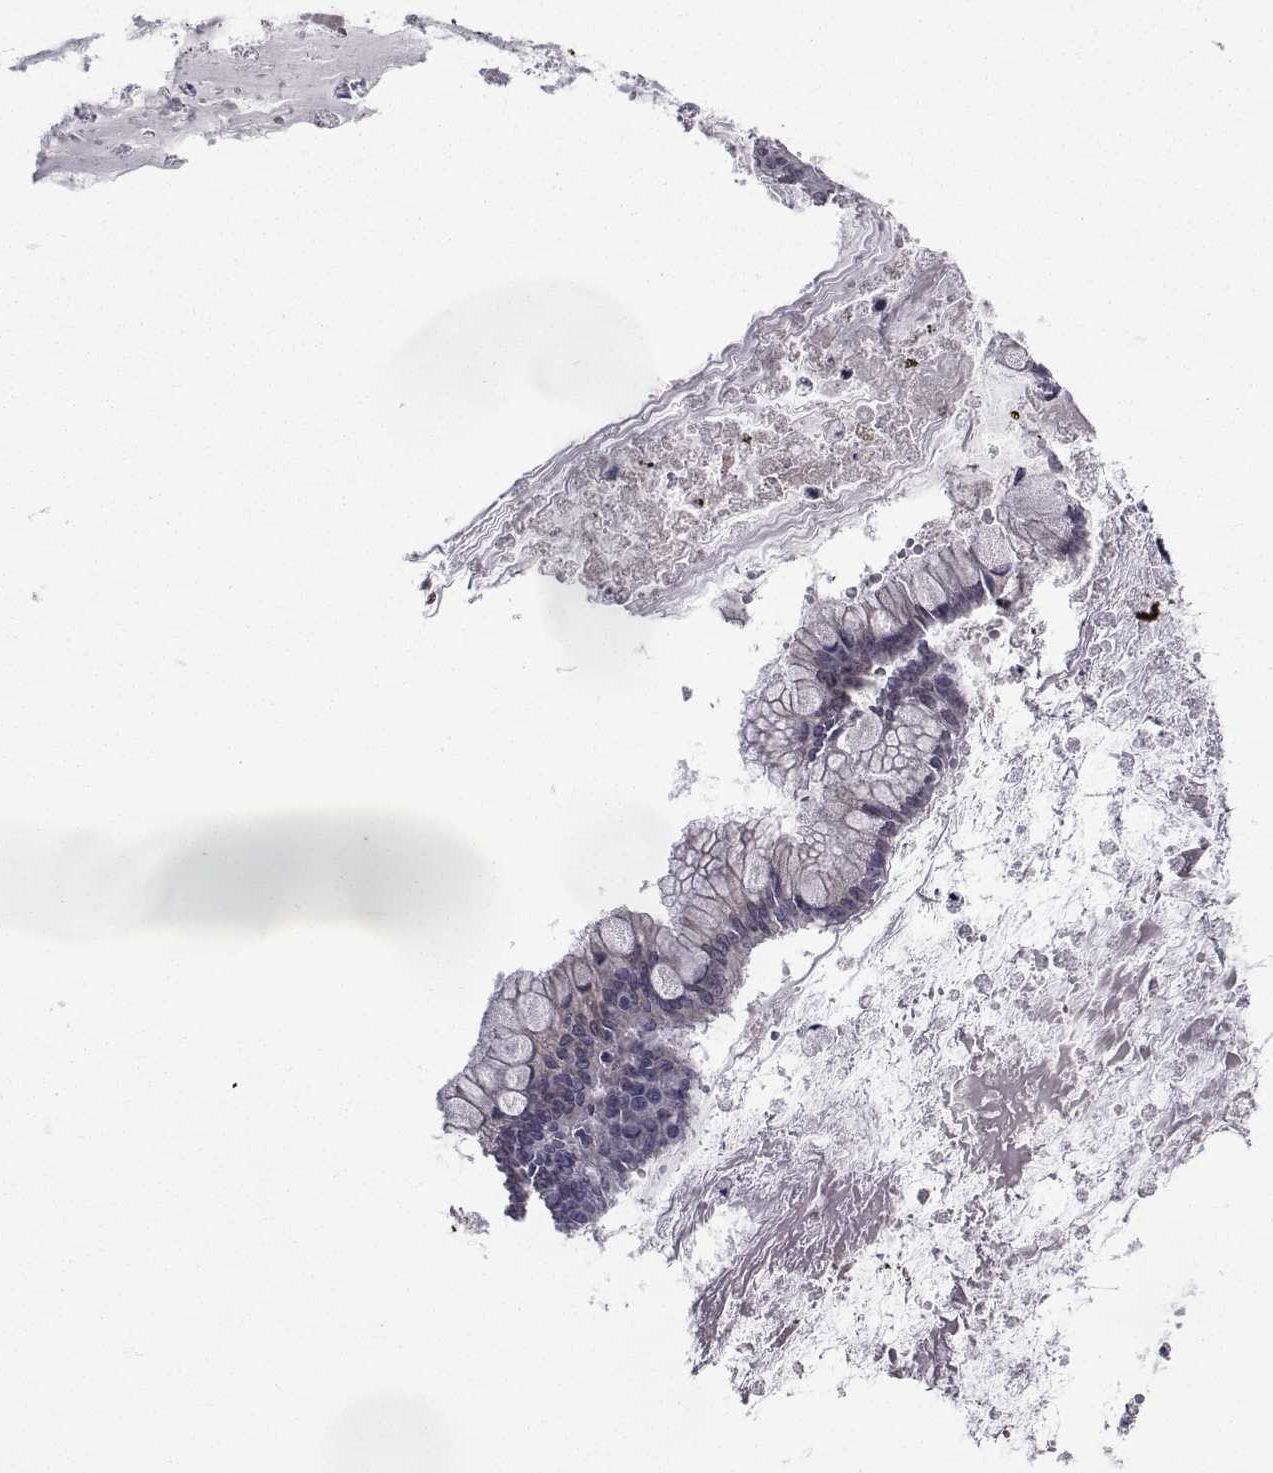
{"staining": {"intensity": "negative", "quantity": "none", "location": "none"}, "tissue": "ovarian cancer", "cell_type": "Tumor cells", "image_type": "cancer", "snomed": [{"axis": "morphology", "description": "Cystadenocarcinoma, mucinous, NOS"}, {"axis": "topography", "description": "Ovary"}], "caption": "Tumor cells show no significant protein staining in ovarian cancer.", "gene": "CYP2S1", "patient": {"sex": "female", "age": 67}}